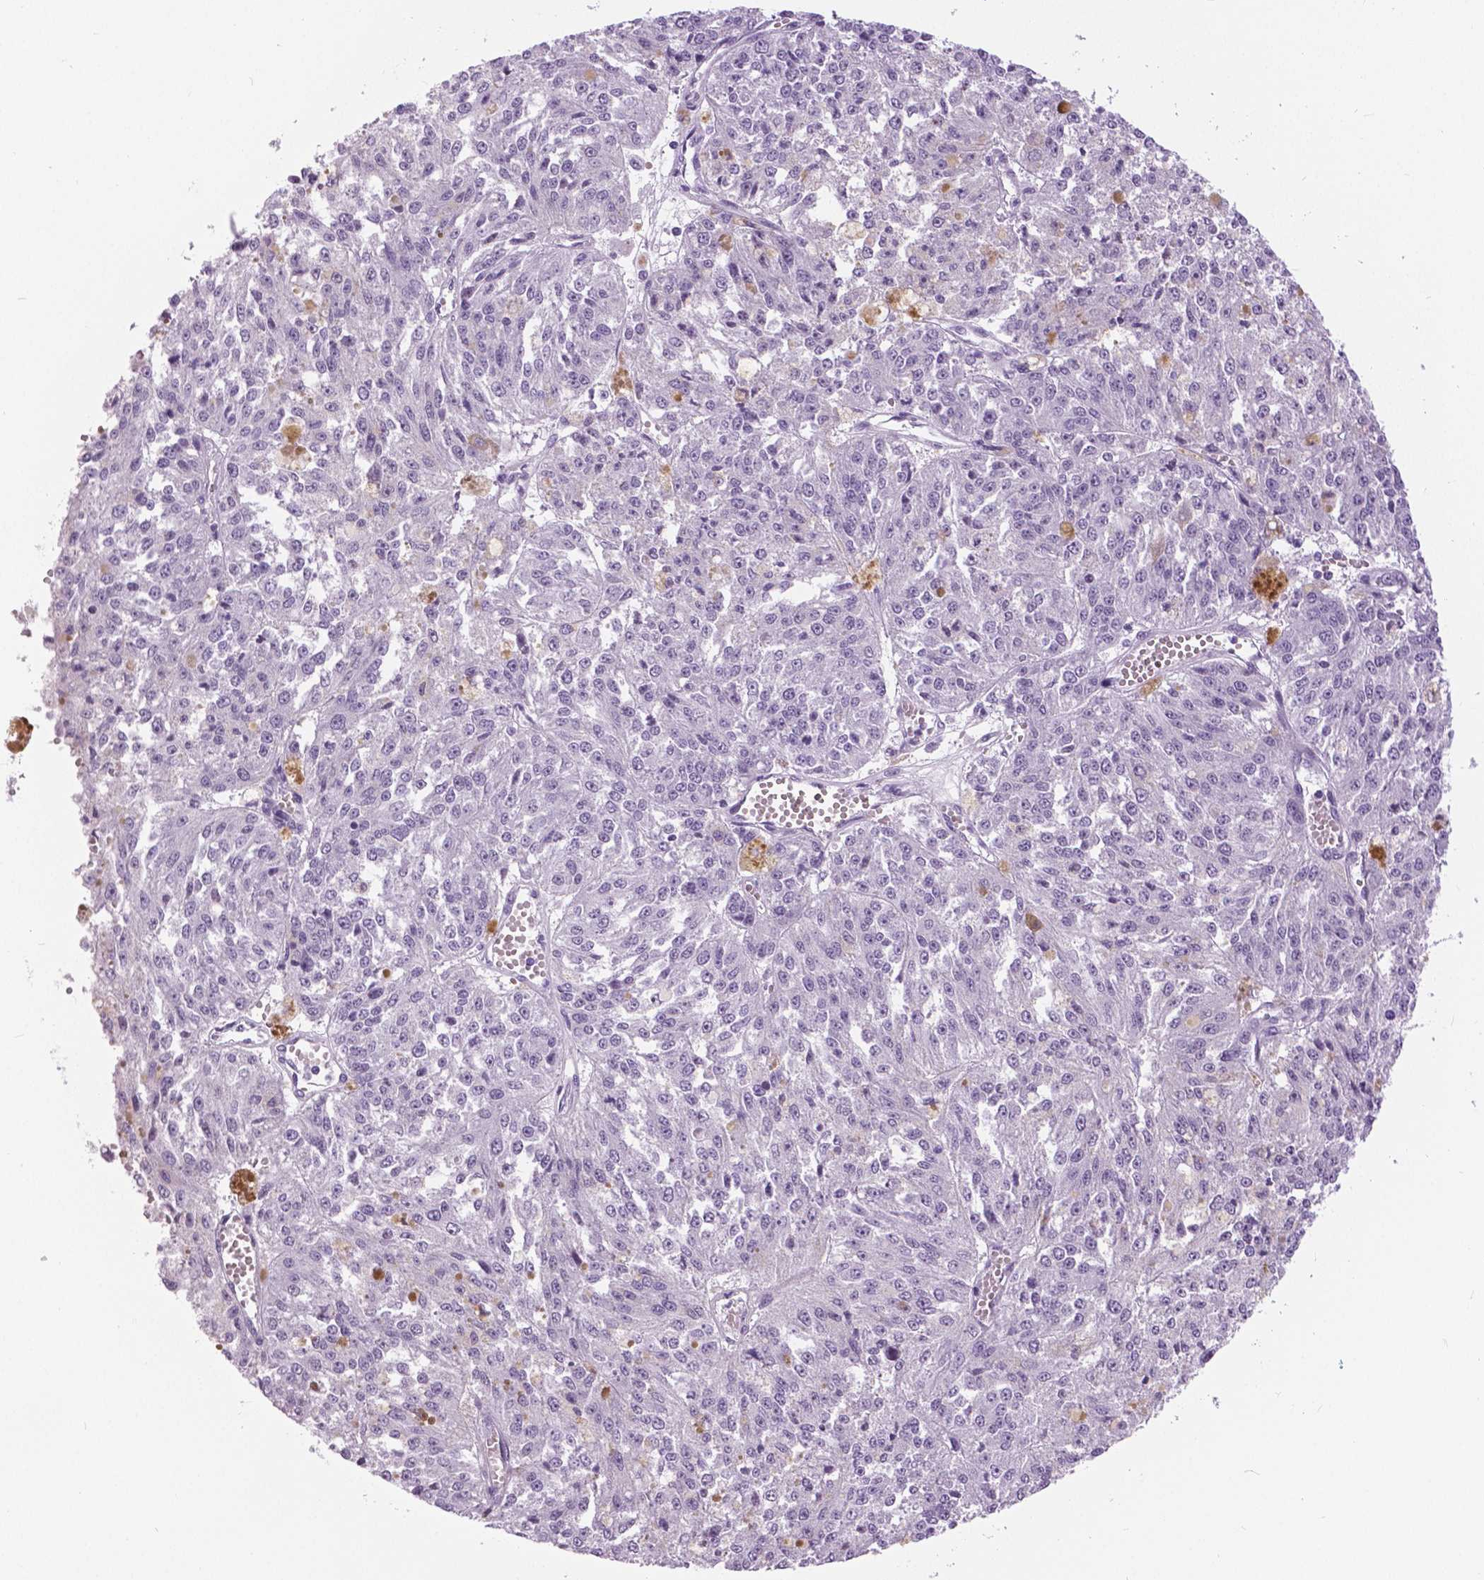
{"staining": {"intensity": "negative", "quantity": "none", "location": "none"}, "tissue": "melanoma", "cell_type": "Tumor cells", "image_type": "cancer", "snomed": [{"axis": "morphology", "description": "Malignant melanoma, Metastatic site"}, {"axis": "topography", "description": "Lymph node"}], "caption": "DAB (3,3'-diaminobenzidine) immunohistochemical staining of malignant melanoma (metastatic site) shows no significant staining in tumor cells.", "gene": "MYOM1", "patient": {"sex": "female", "age": 64}}